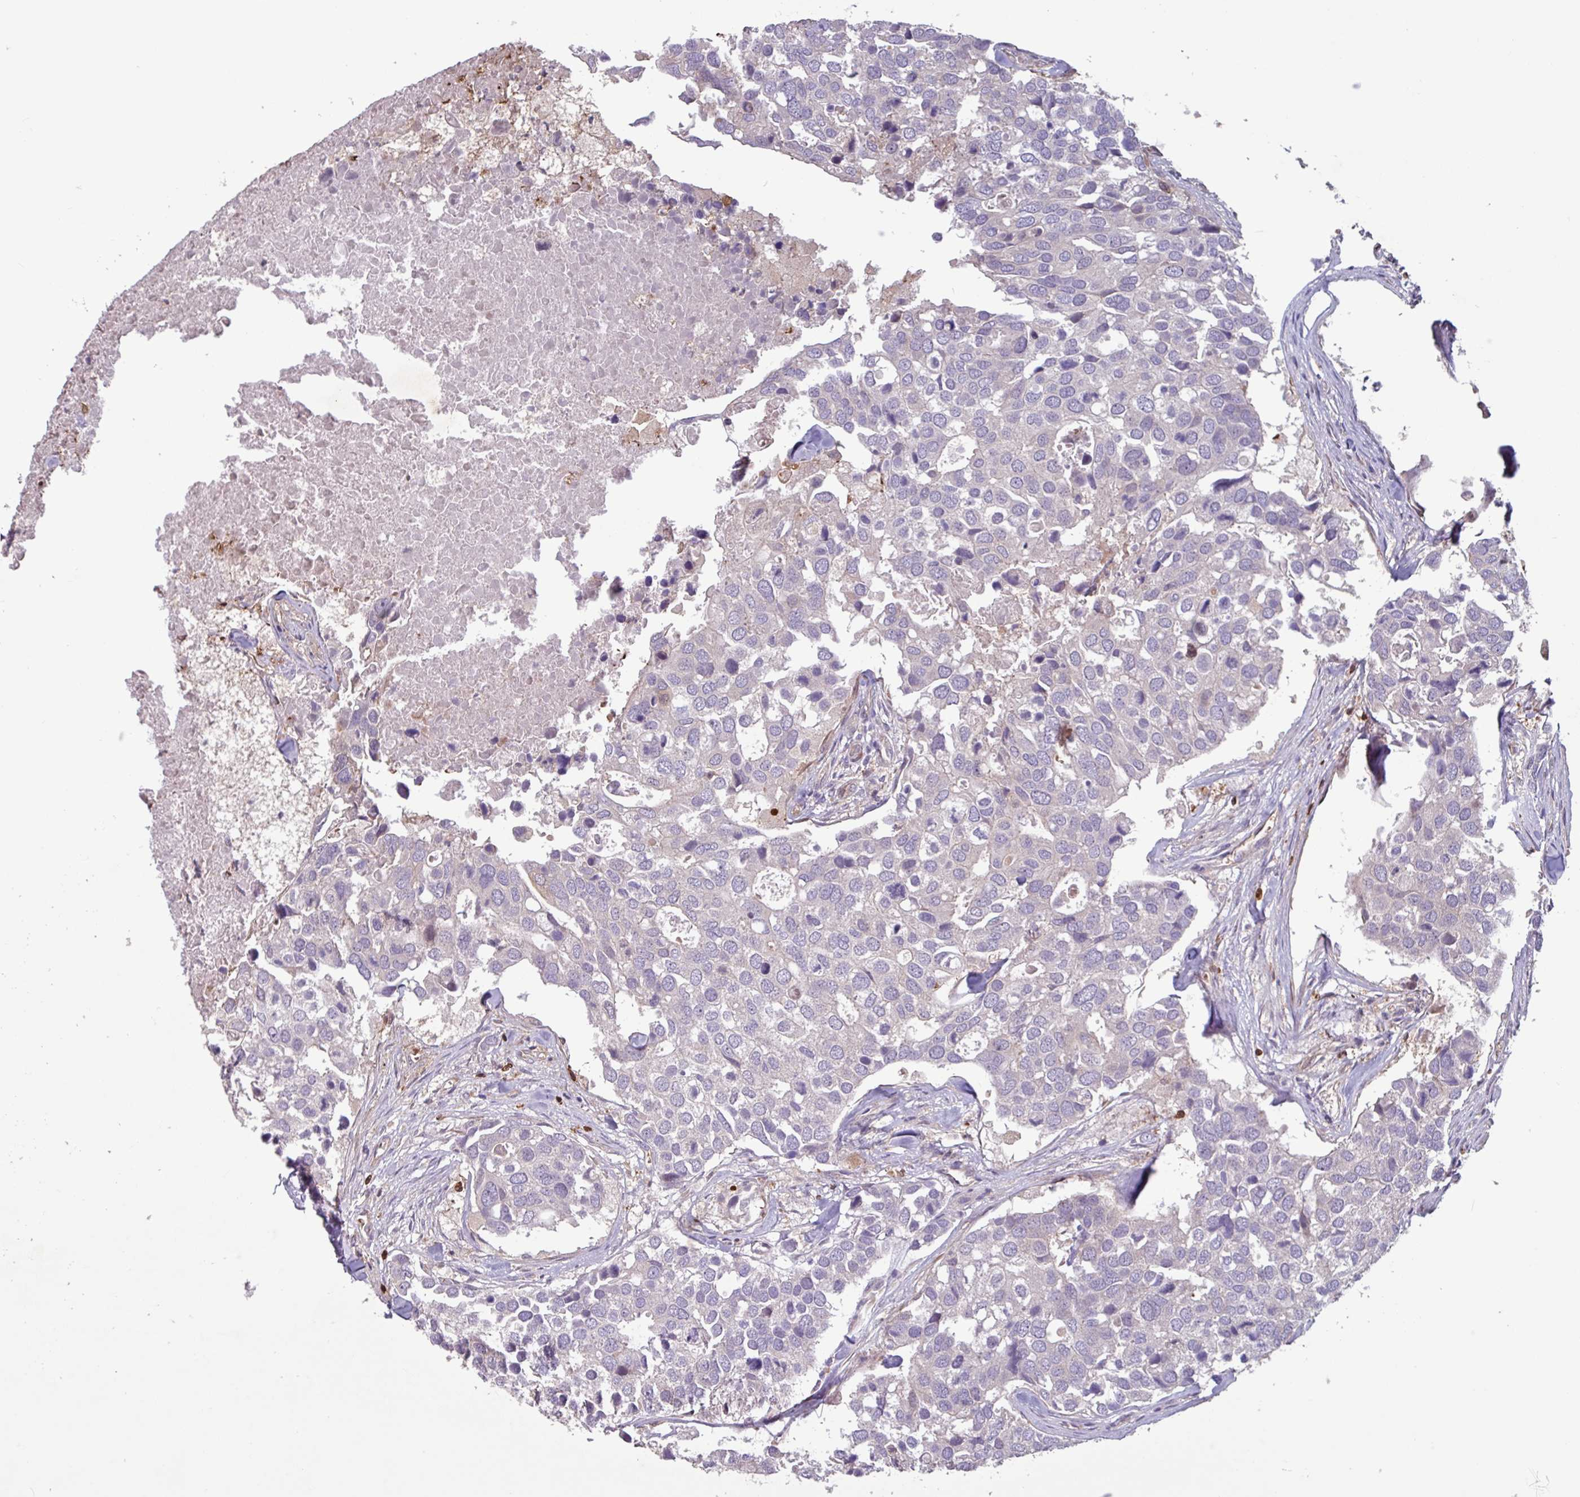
{"staining": {"intensity": "negative", "quantity": "none", "location": "none"}, "tissue": "breast cancer", "cell_type": "Tumor cells", "image_type": "cancer", "snomed": [{"axis": "morphology", "description": "Duct carcinoma"}, {"axis": "topography", "description": "Breast"}], "caption": "Tumor cells show no significant expression in infiltrating ductal carcinoma (breast). The staining is performed using DAB brown chromogen with nuclei counter-stained in using hematoxylin.", "gene": "SEC61G", "patient": {"sex": "female", "age": 83}}